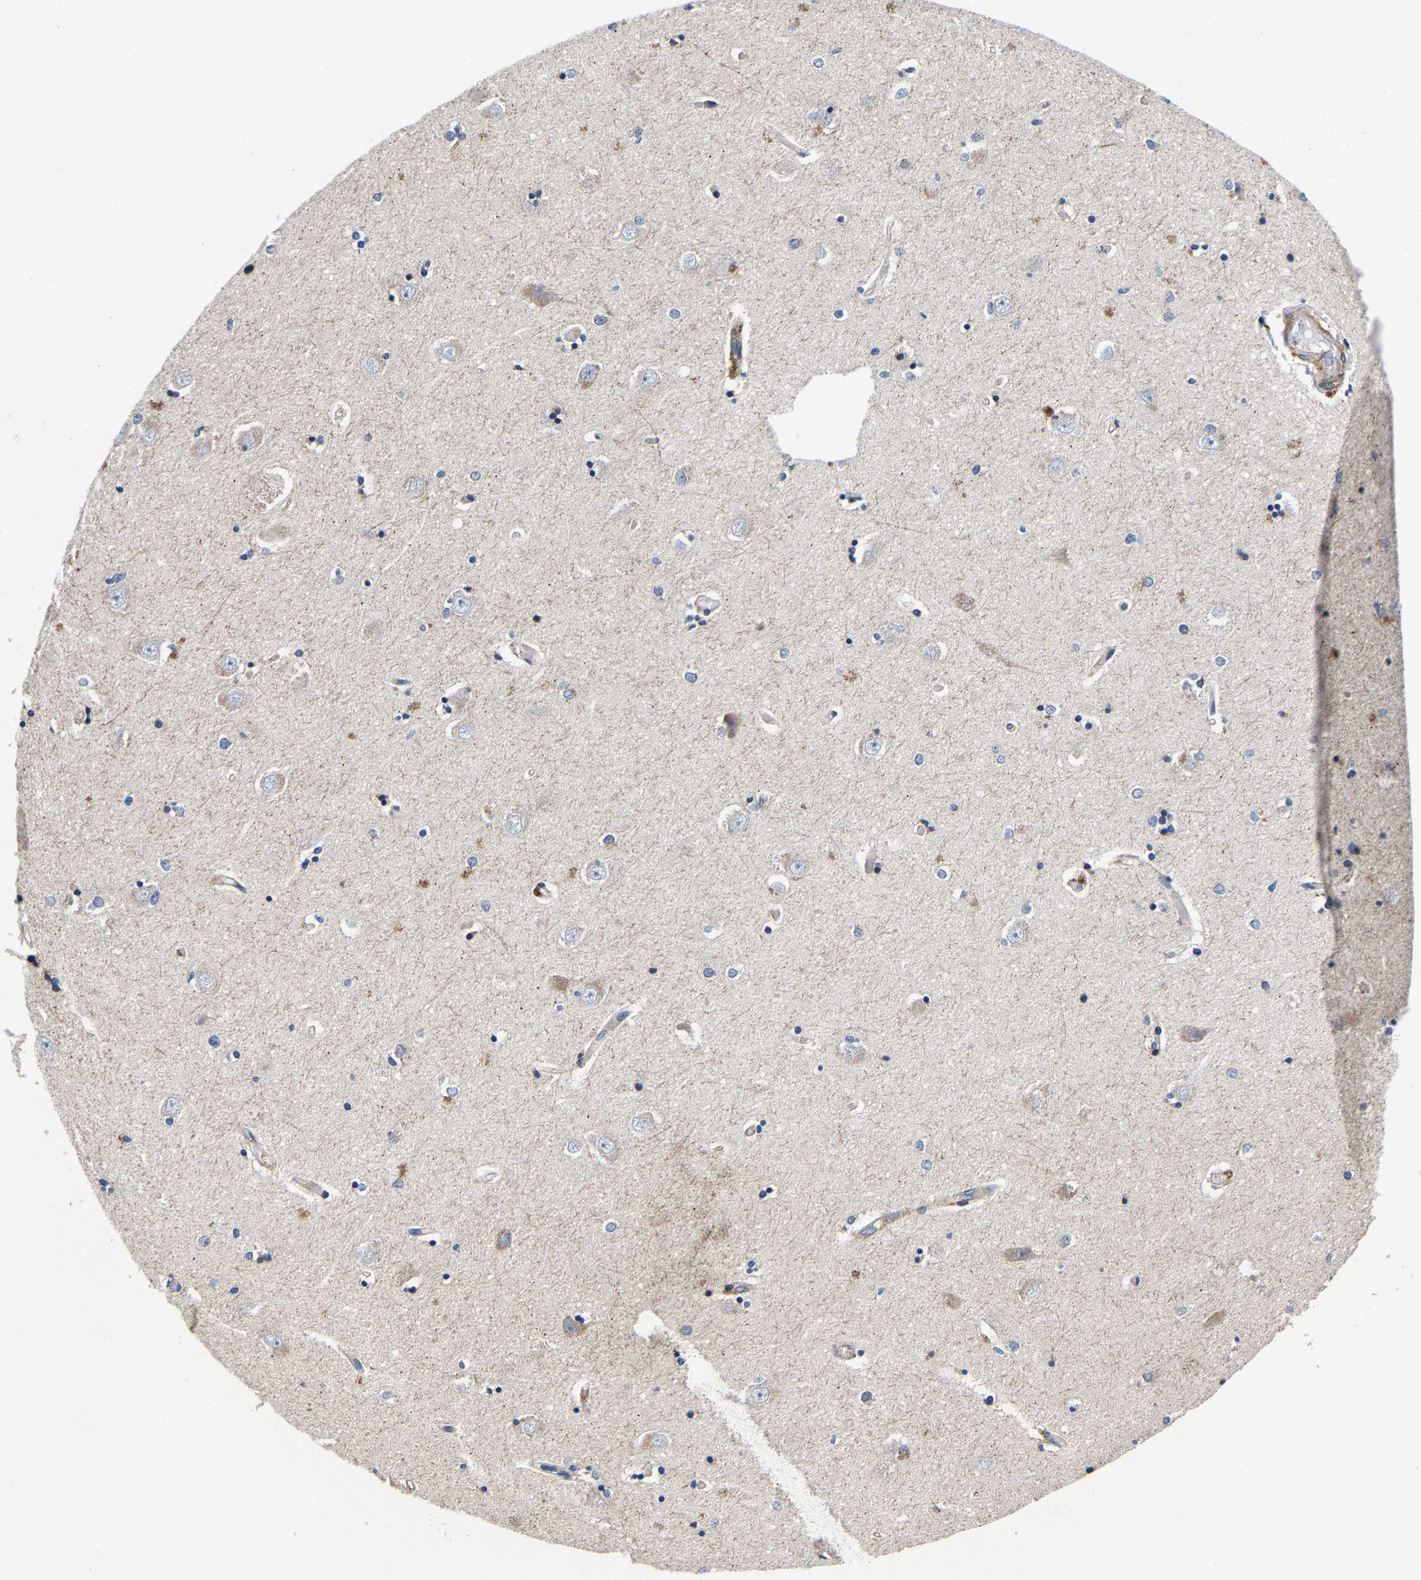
{"staining": {"intensity": "negative", "quantity": "none", "location": "none"}, "tissue": "hippocampus", "cell_type": "Glial cells", "image_type": "normal", "snomed": [{"axis": "morphology", "description": "Normal tissue, NOS"}, {"axis": "topography", "description": "Hippocampus"}], "caption": "Immunohistochemistry image of unremarkable hippocampus stained for a protein (brown), which reveals no staining in glial cells.", "gene": "SLC12A2", "patient": {"sex": "male", "age": 45}}